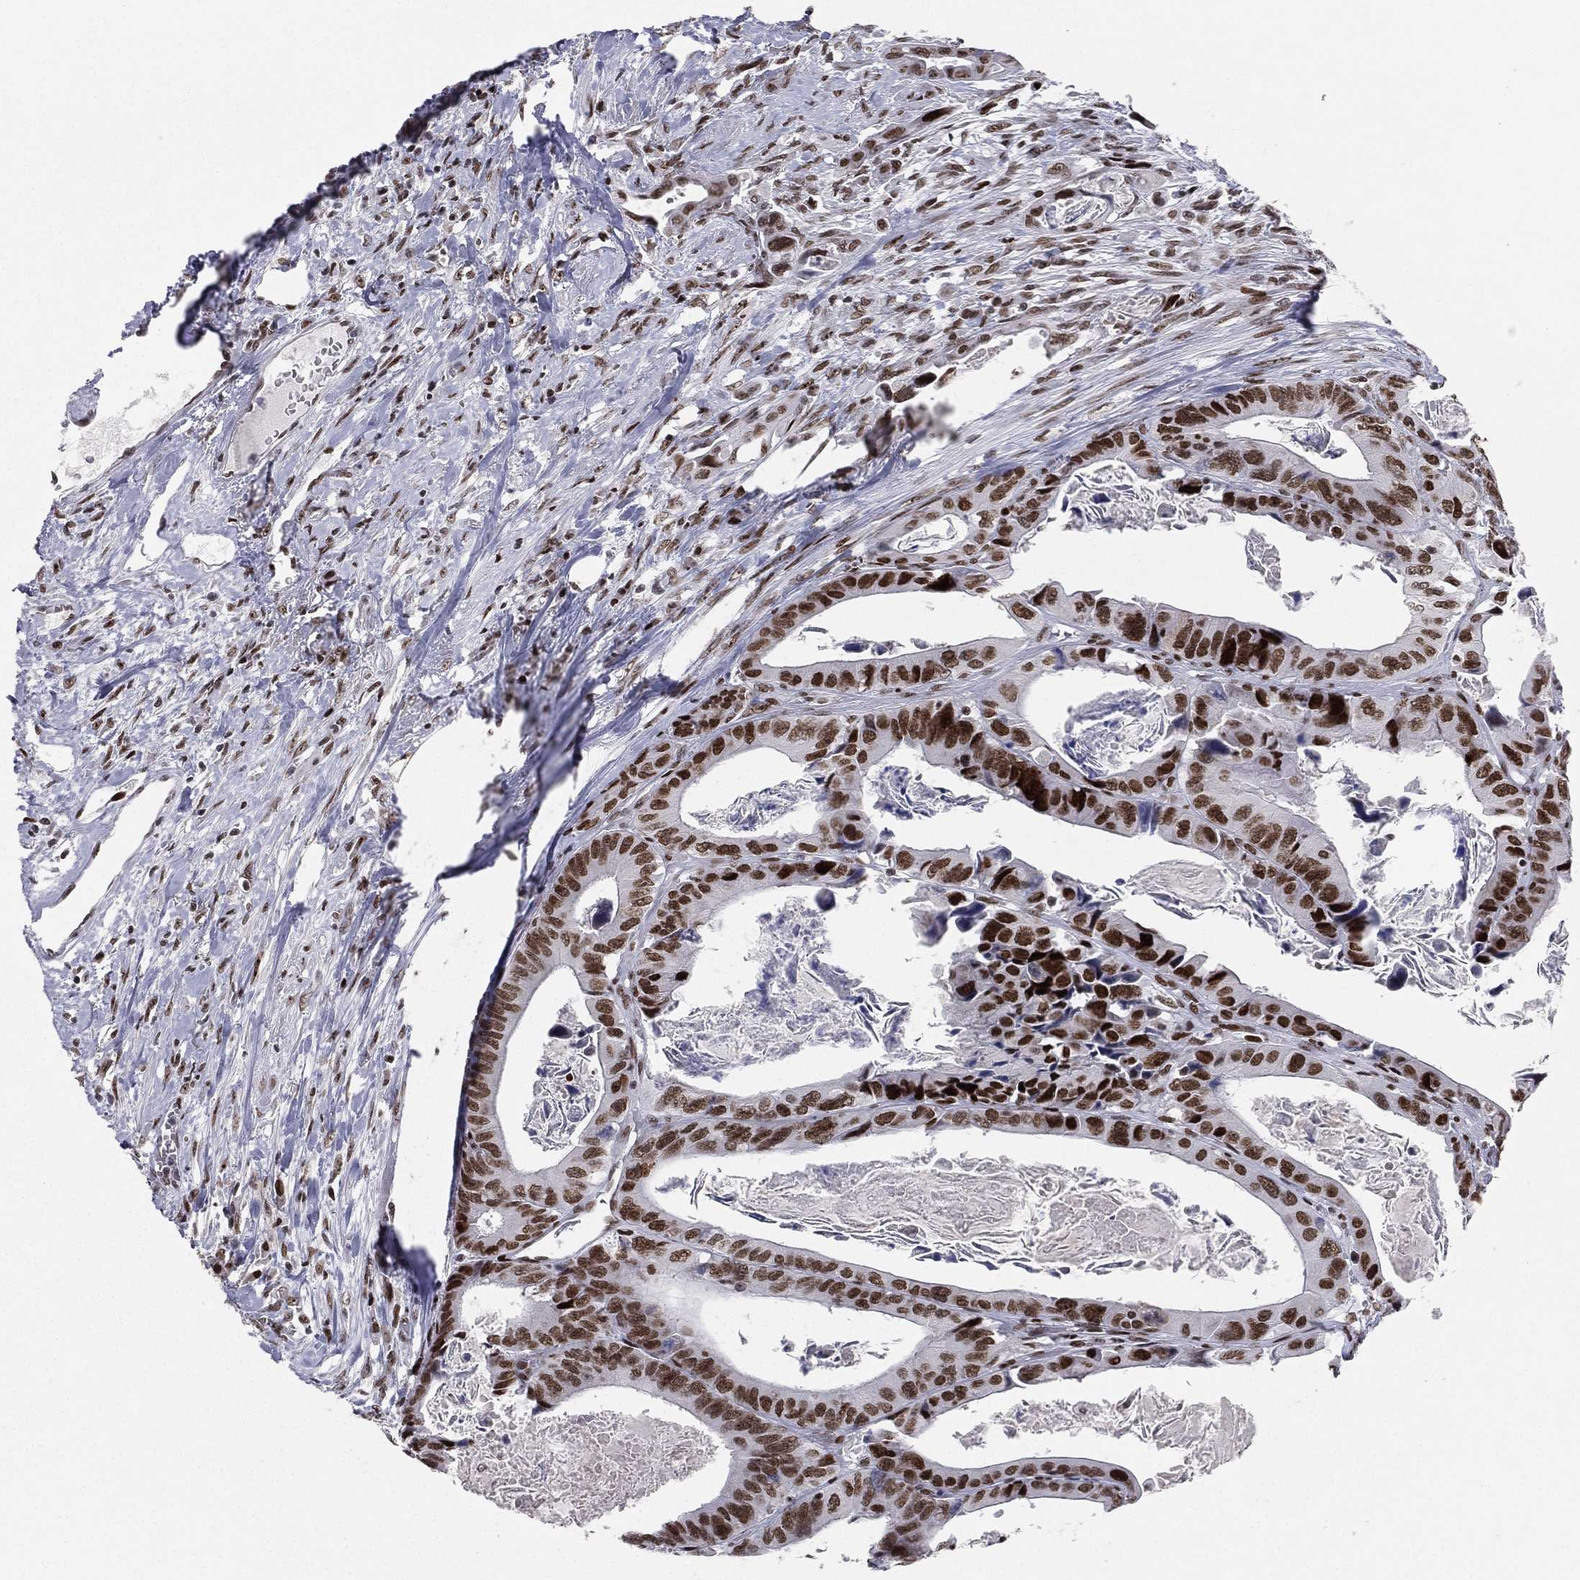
{"staining": {"intensity": "strong", "quantity": ">75%", "location": "nuclear"}, "tissue": "colorectal cancer", "cell_type": "Tumor cells", "image_type": "cancer", "snomed": [{"axis": "morphology", "description": "Adenocarcinoma, NOS"}, {"axis": "topography", "description": "Rectum"}], "caption": "Strong nuclear protein expression is present in approximately >75% of tumor cells in colorectal adenocarcinoma.", "gene": "RTF1", "patient": {"sex": "male", "age": 64}}